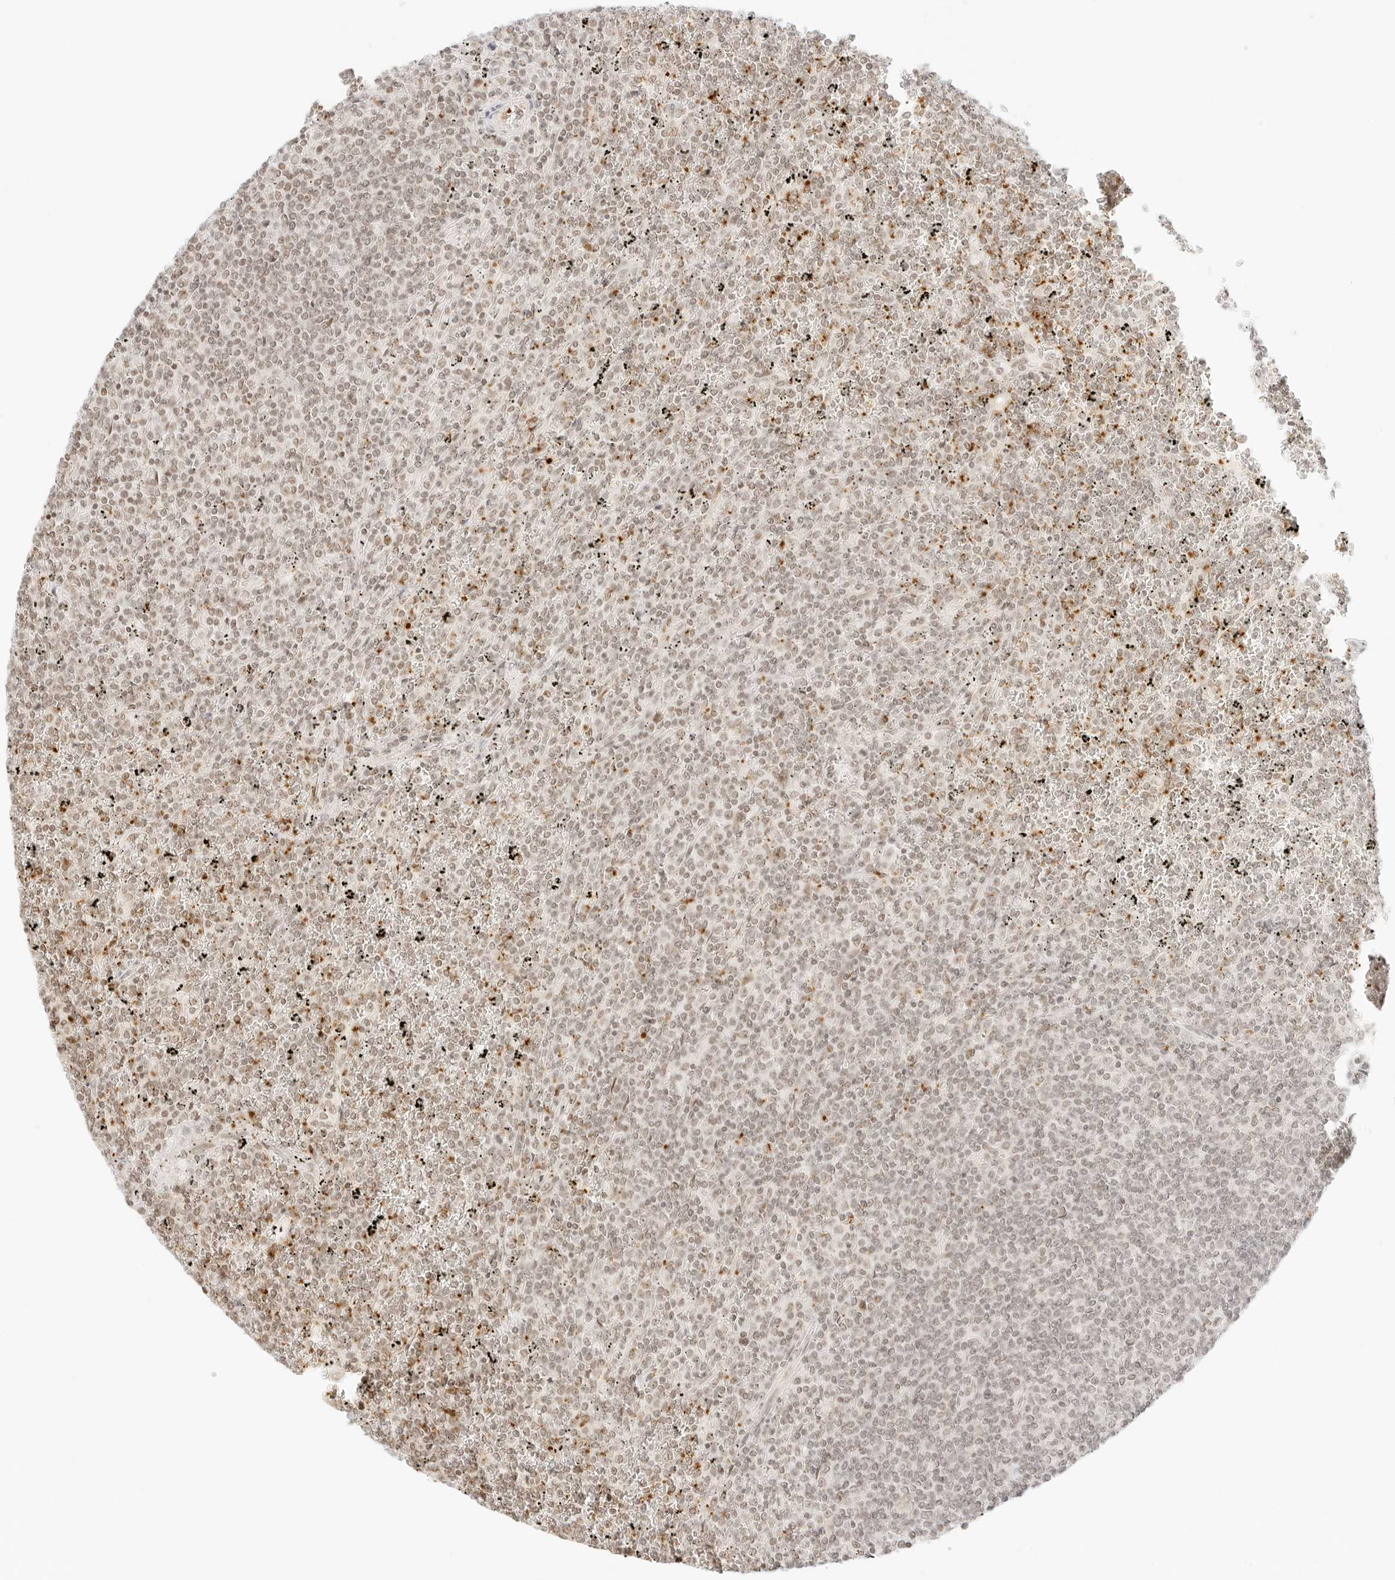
{"staining": {"intensity": "weak", "quantity": "25%-75%", "location": "nuclear"}, "tissue": "lymphoma", "cell_type": "Tumor cells", "image_type": "cancer", "snomed": [{"axis": "morphology", "description": "Malignant lymphoma, non-Hodgkin's type, Low grade"}, {"axis": "topography", "description": "Spleen"}], "caption": "Immunohistochemistry (IHC) (DAB) staining of human malignant lymphoma, non-Hodgkin's type (low-grade) displays weak nuclear protein staining in approximately 25%-75% of tumor cells.", "gene": "GNAS", "patient": {"sex": "female", "age": 19}}